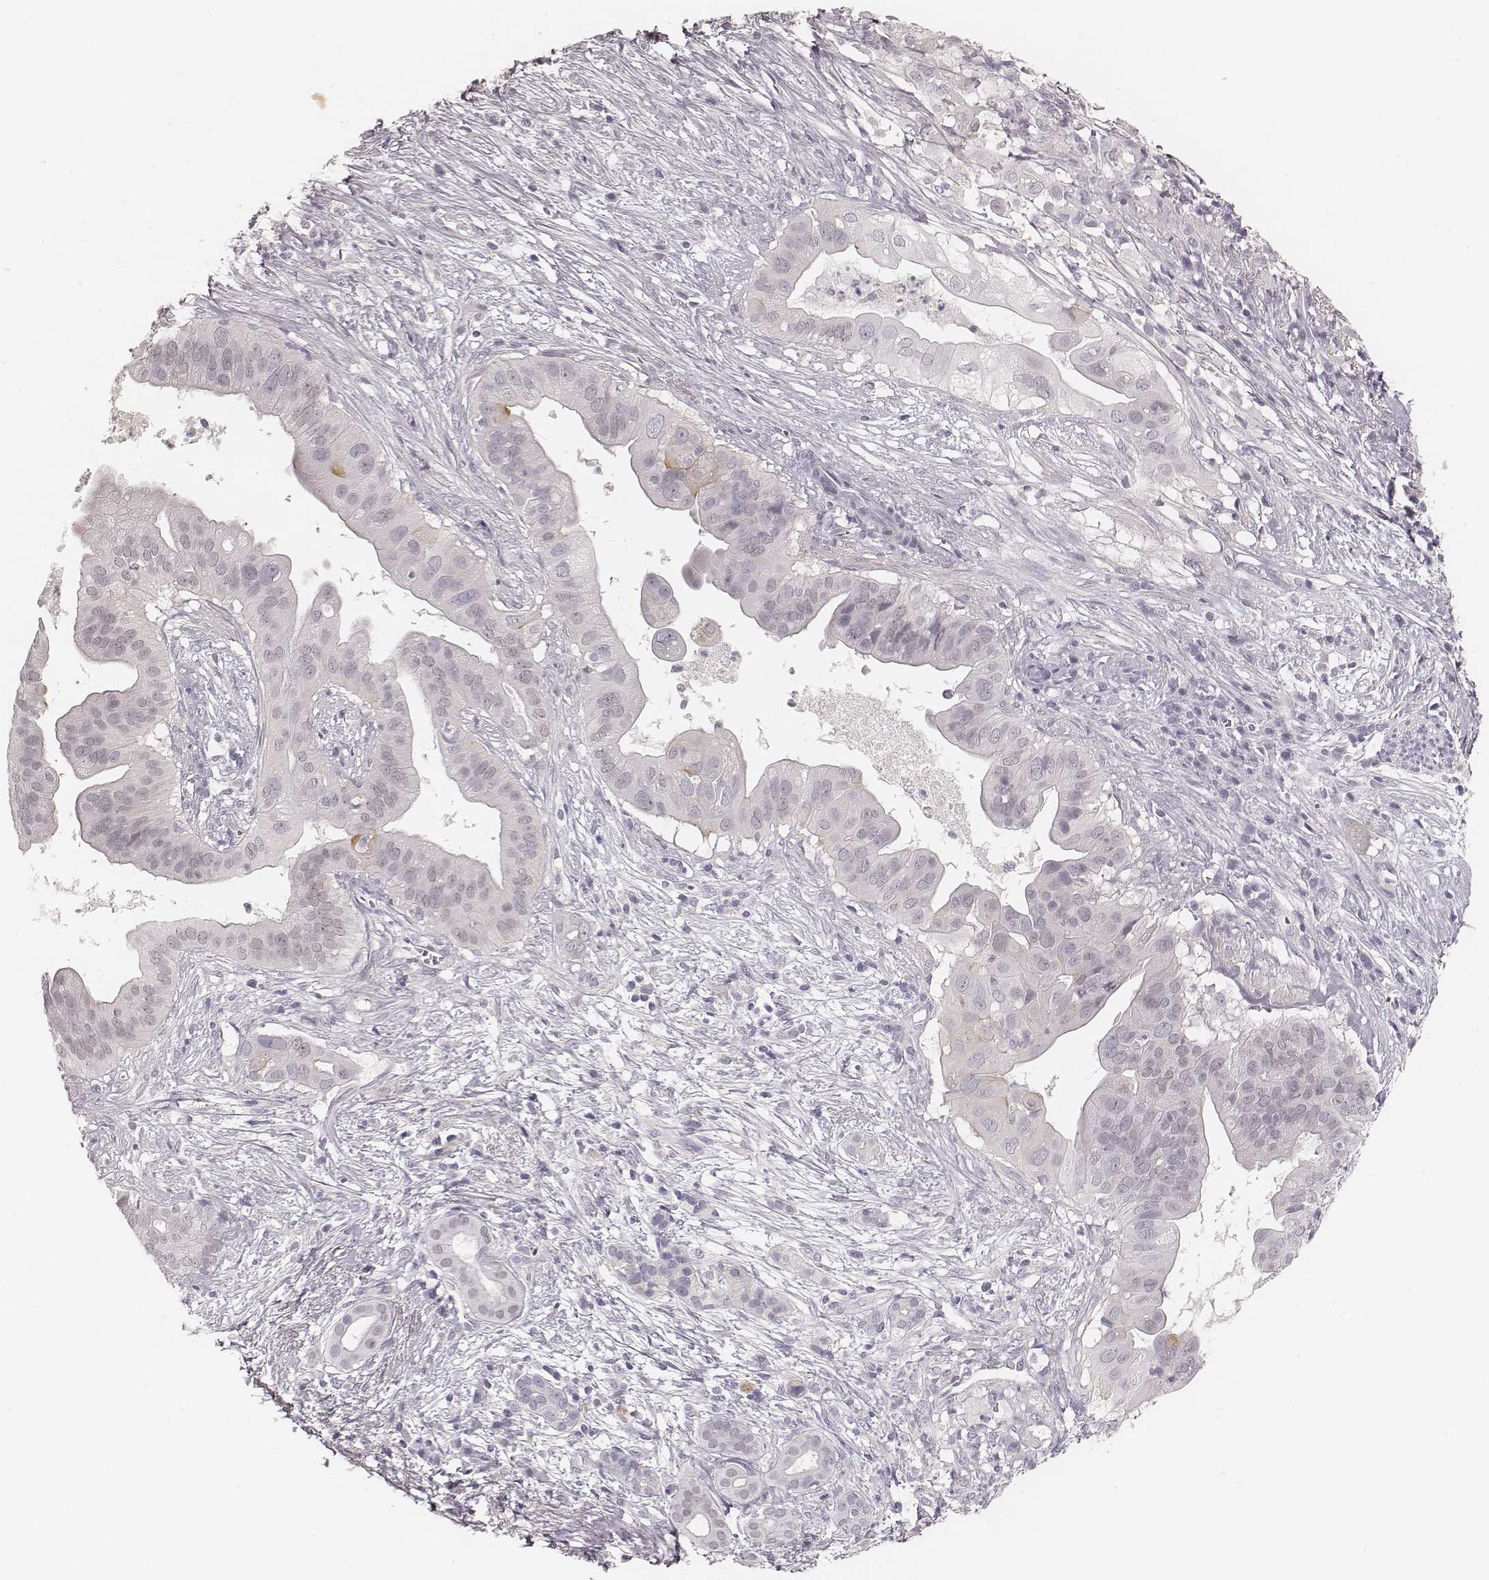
{"staining": {"intensity": "negative", "quantity": "none", "location": "none"}, "tissue": "pancreatic cancer", "cell_type": "Tumor cells", "image_type": "cancer", "snomed": [{"axis": "morphology", "description": "Adenocarcinoma, NOS"}, {"axis": "topography", "description": "Pancreas"}], "caption": "Tumor cells show no significant protein expression in pancreatic cancer (adenocarcinoma). (DAB (3,3'-diaminobenzidine) immunohistochemistry (IHC) with hematoxylin counter stain).", "gene": "HNF4G", "patient": {"sex": "male", "age": 61}}